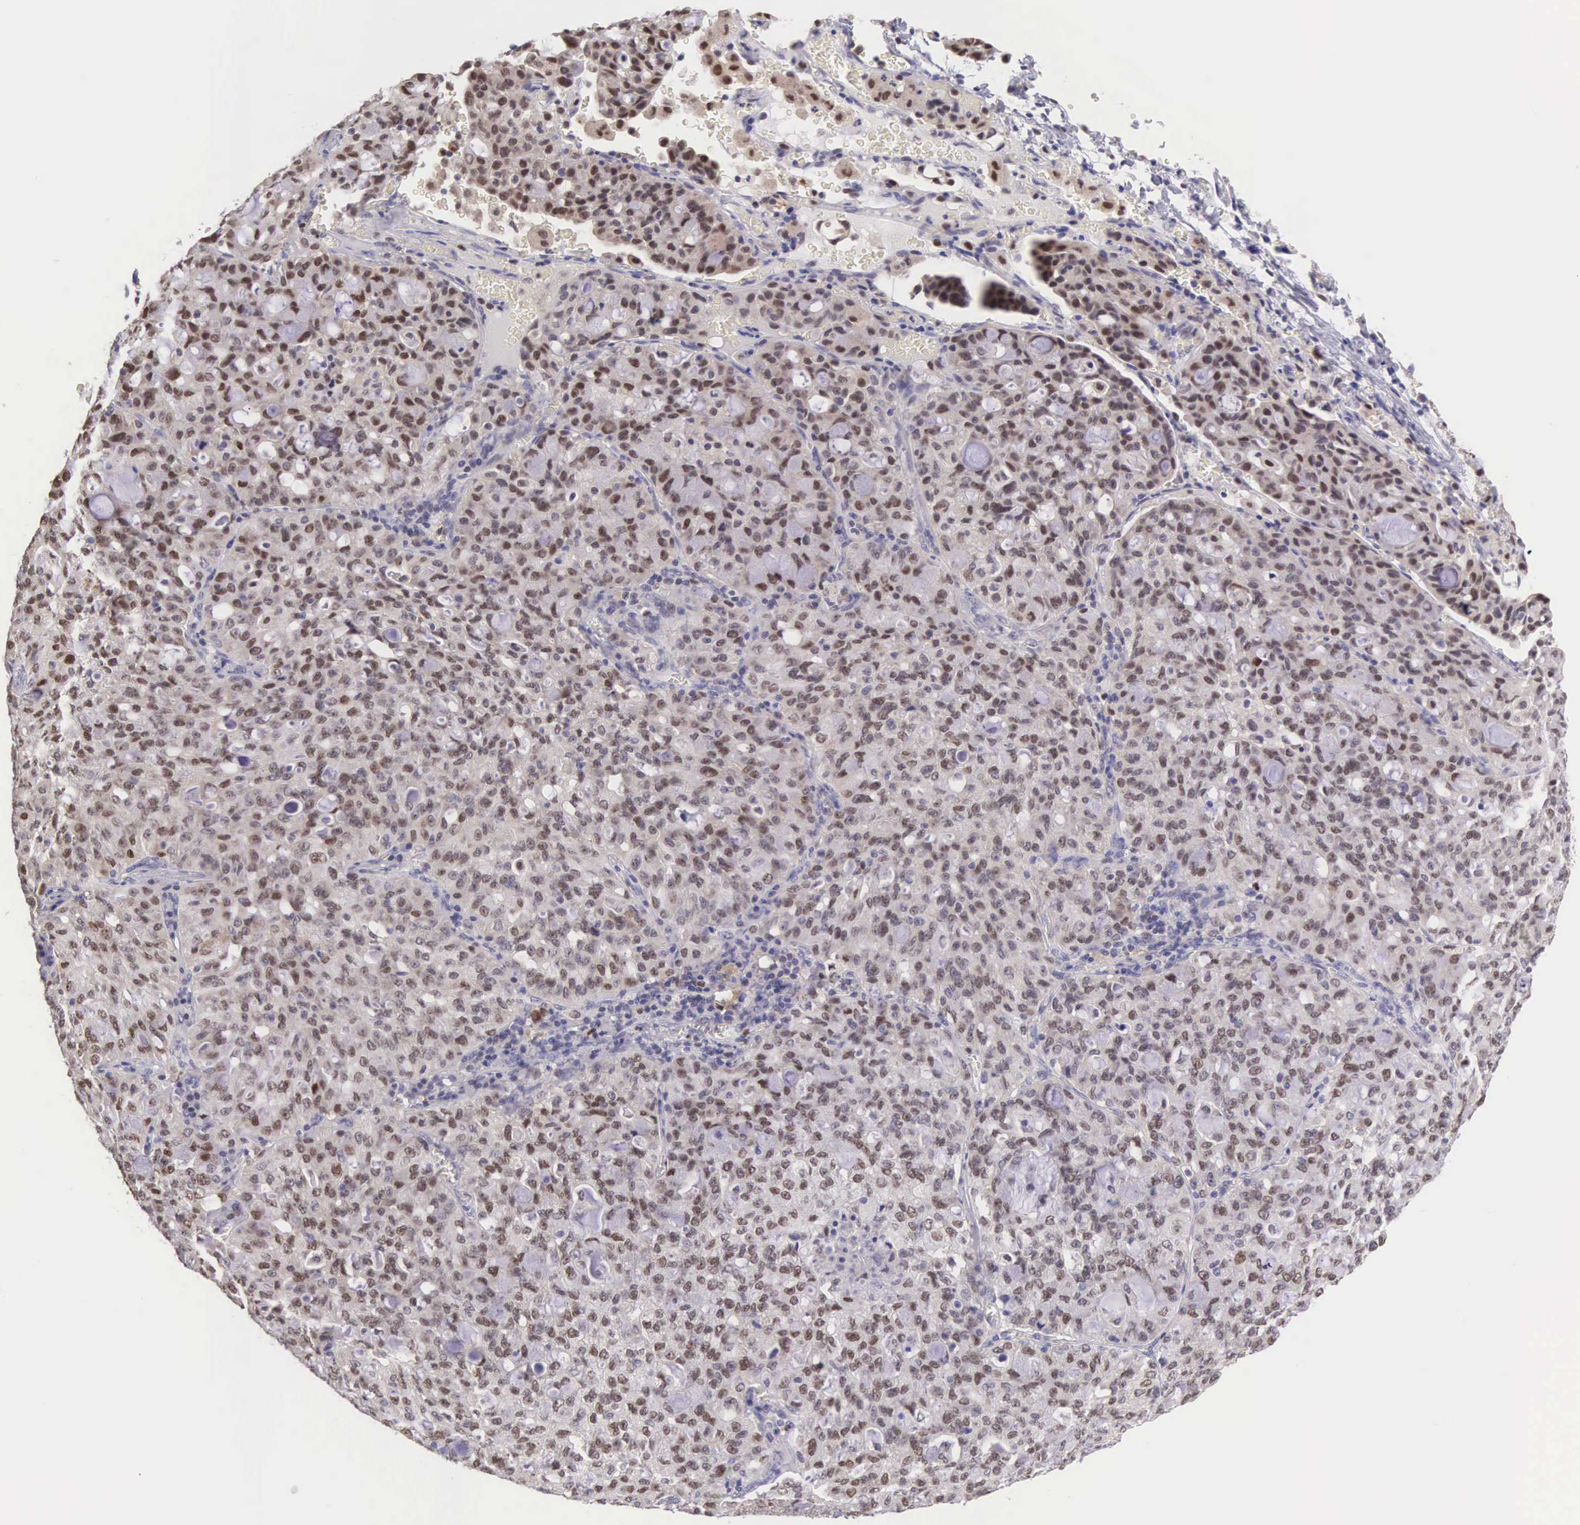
{"staining": {"intensity": "weak", "quantity": ">75%", "location": "nuclear"}, "tissue": "lung cancer", "cell_type": "Tumor cells", "image_type": "cancer", "snomed": [{"axis": "morphology", "description": "Adenocarcinoma, NOS"}, {"axis": "topography", "description": "Lung"}], "caption": "Brown immunohistochemical staining in lung adenocarcinoma reveals weak nuclear staining in approximately >75% of tumor cells.", "gene": "GRK3", "patient": {"sex": "female", "age": 44}}